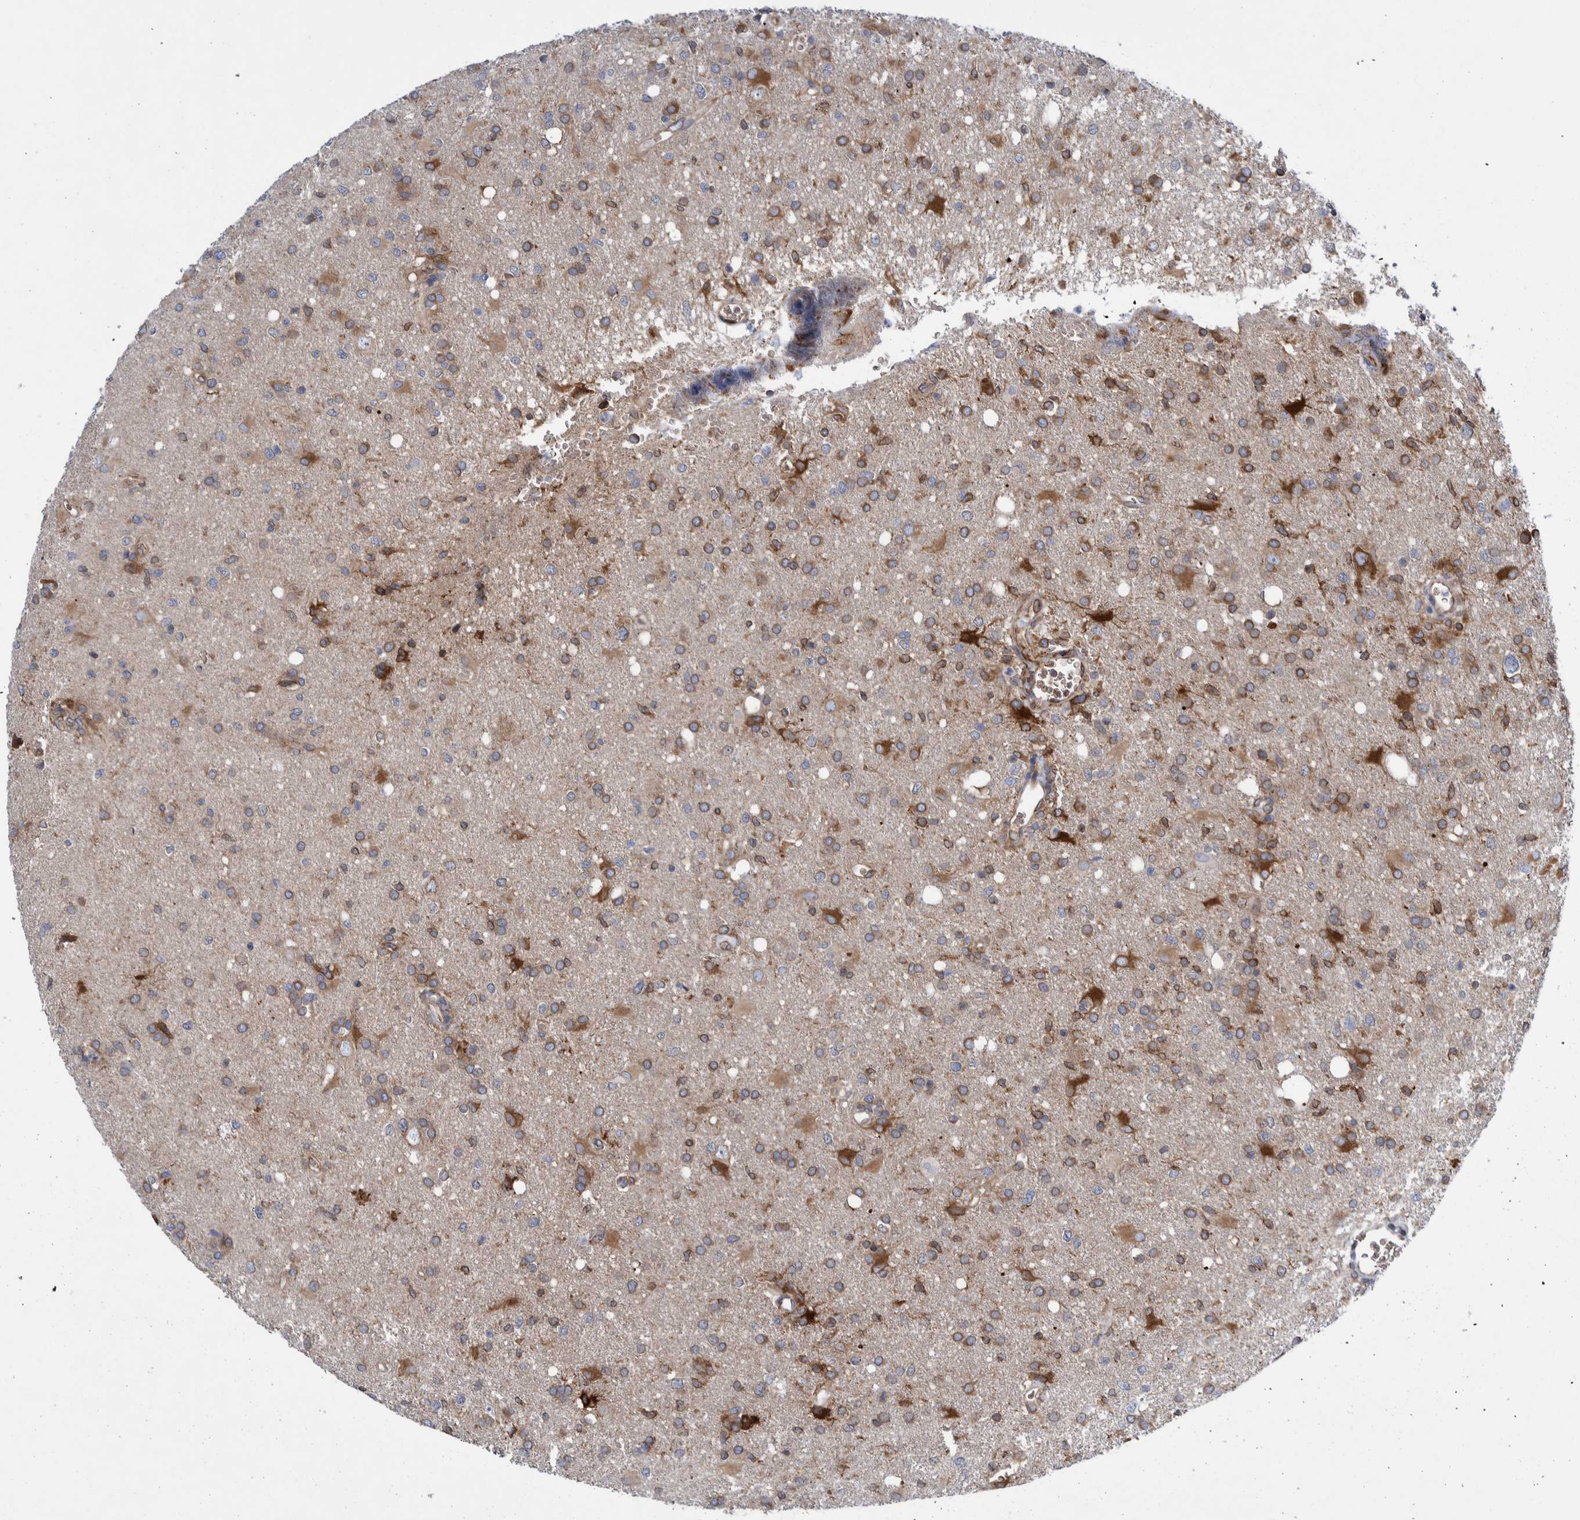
{"staining": {"intensity": "moderate", "quantity": "25%-75%", "location": "cytoplasmic/membranous"}, "tissue": "glioma", "cell_type": "Tumor cells", "image_type": "cancer", "snomed": [{"axis": "morphology", "description": "Glioma, malignant, High grade"}, {"axis": "topography", "description": "Brain"}], "caption": "High-power microscopy captured an immunohistochemistry (IHC) histopathology image of malignant glioma (high-grade), revealing moderate cytoplasmic/membranous expression in approximately 25%-75% of tumor cells. Using DAB (brown) and hematoxylin (blue) stains, captured at high magnification using brightfield microscopy.", "gene": "THEM6", "patient": {"sex": "female", "age": 57}}